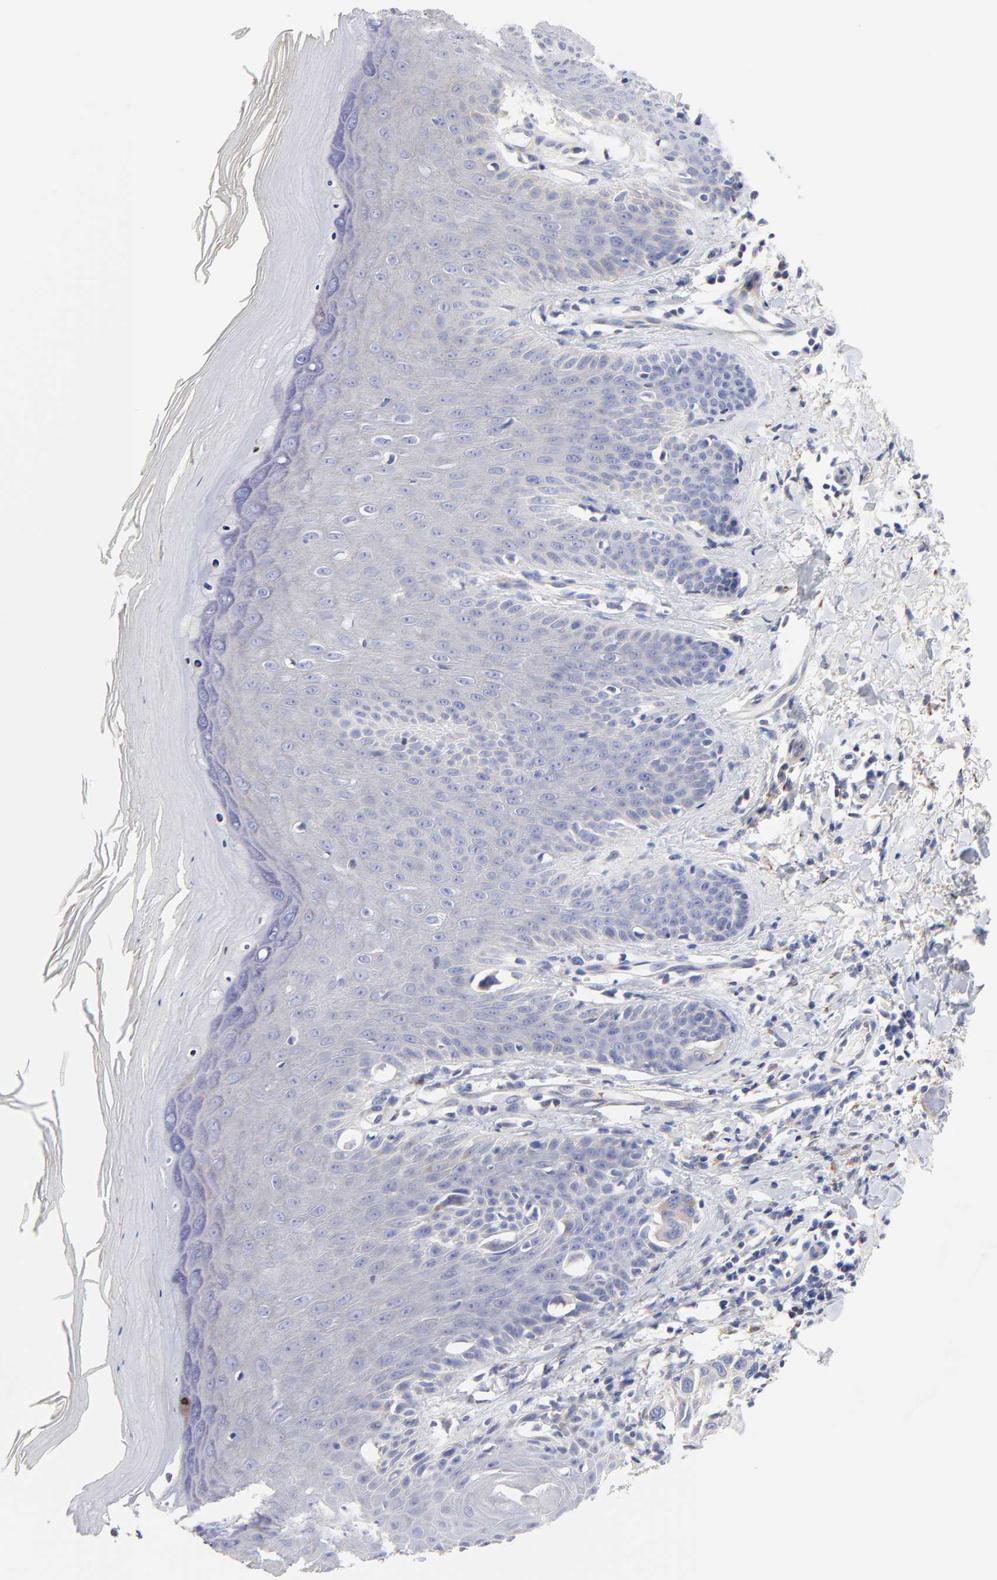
{"staining": {"intensity": "weak", "quantity": "<25%", "location": "cytoplasmic/membranous"}, "tissue": "melanoma", "cell_type": "Tumor cells", "image_type": "cancer", "snomed": [{"axis": "morphology", "description": "Malignant melanoma, NOS"}, {"axis": "topography", "description": "Skin"}], "caption": "Immunohistochemistry photomicrograph of neoplastic tissue: human melanoma stained with DAB shows no significant protein positivity in tumor cells.", "gene": "FBXO10", "patient": {"sex": "female", "age": 77}}